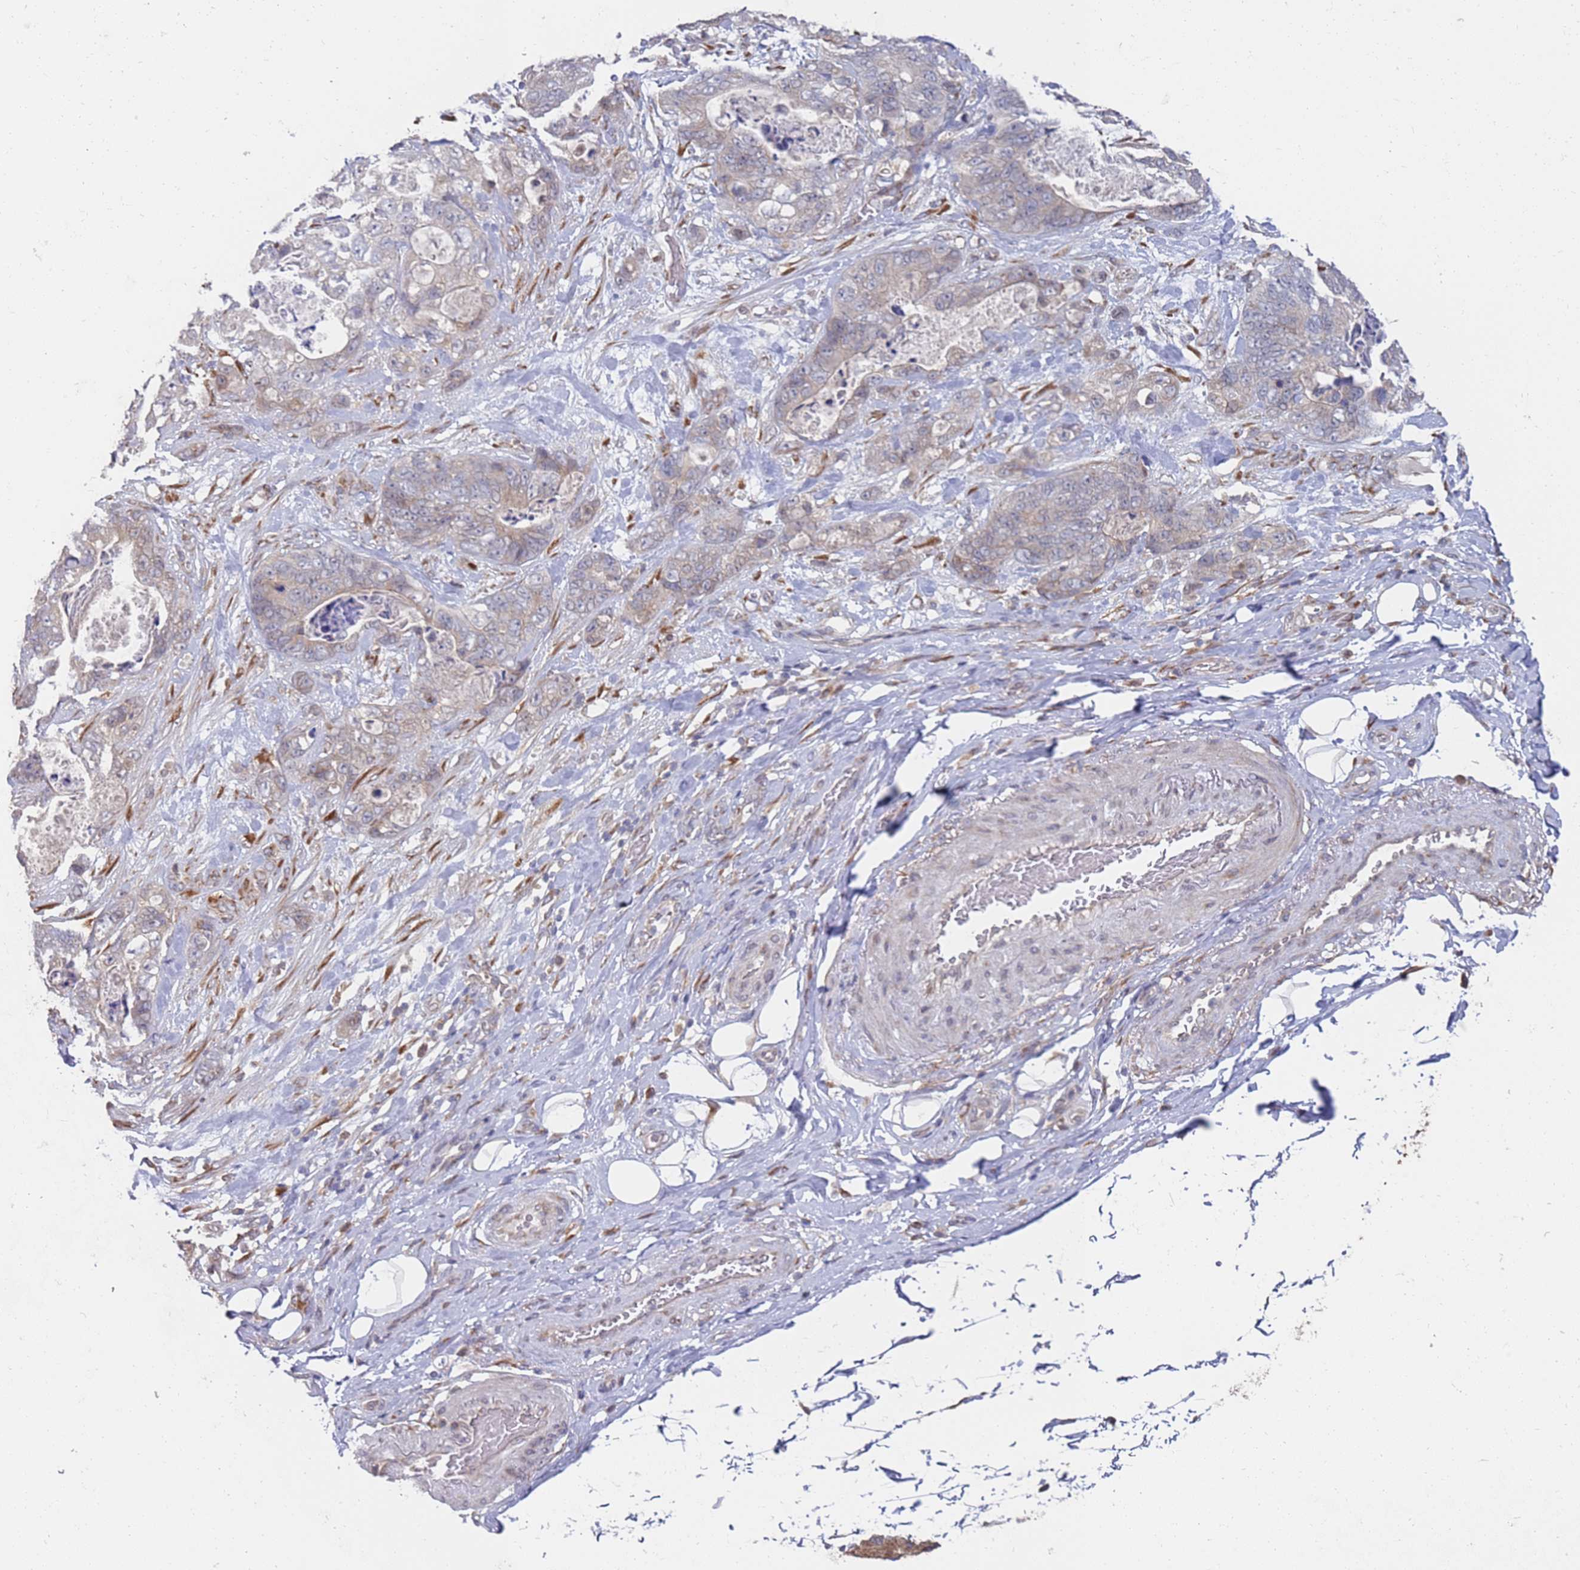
{"staining": {"intensity": "weak", "quantity": "<25%", "location": "cytoplasmic/membranous"}, "tissue": "stomach cancer", "cell_type": "Tumor cells", "image_type": "cancer", "snomed": [{"axis": "morphology", "description": "Normal tissue, NOS"}, {"axis": "morphology", "description": "Adenocarcinoma, NOS"}, {"axis": "topography", "description": "Stomach"}], "caption": "A histopathology image of stomach adenocarcinoma stained for a protein displays no brown staining in tumor cells. (DAB (3,3'-diaminobenzidine) immunohistochemistry visualized using brightfield microscopy, high magnification).", "gene": "VRK2", "patient": {"sex": "female", "age": 89}}